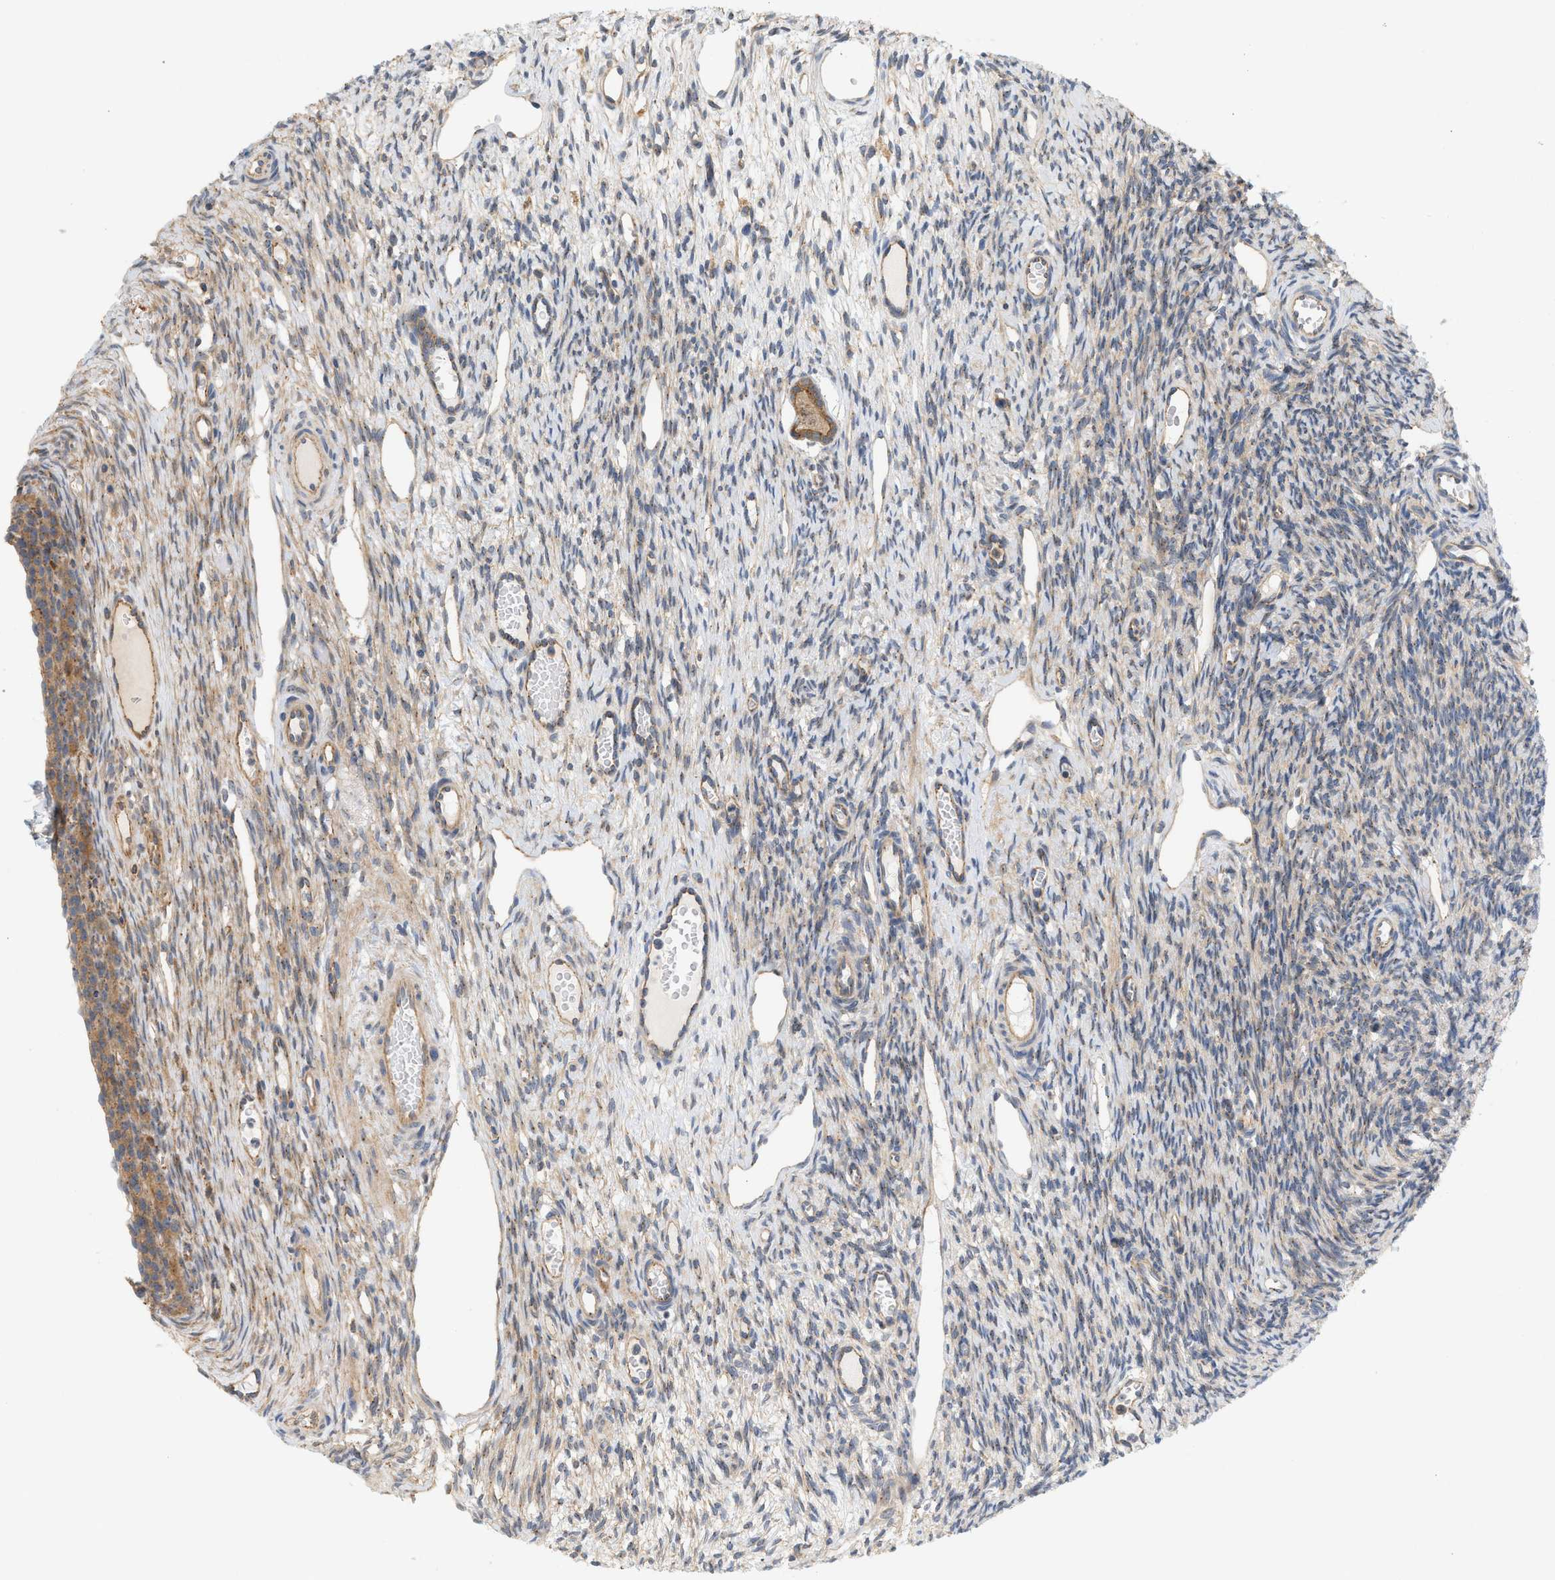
{"staining": {"intensity": "moderate", "quantity": ">75%", "location": "cytoplasmic/membranous"}, "tissue": "ovary", "cell_type": "Follicle cells", "image_type": "normal", "snomed": [{"axis": "morphology", "description": "Normal tissue, NOS"}, {"axis": "topography", "description": "Ovary"}], "caption": "Immunohistochemical staining of normal human ovary reveals >75% levels of moderate cytoplasmic/membranous protein expression in about >75% of follicle cells. (brown staining indicates protein expression, while blue staining denotes nuclei).", "gene": "CTXN1", "patient": {"sex": "female", "age": 33}}